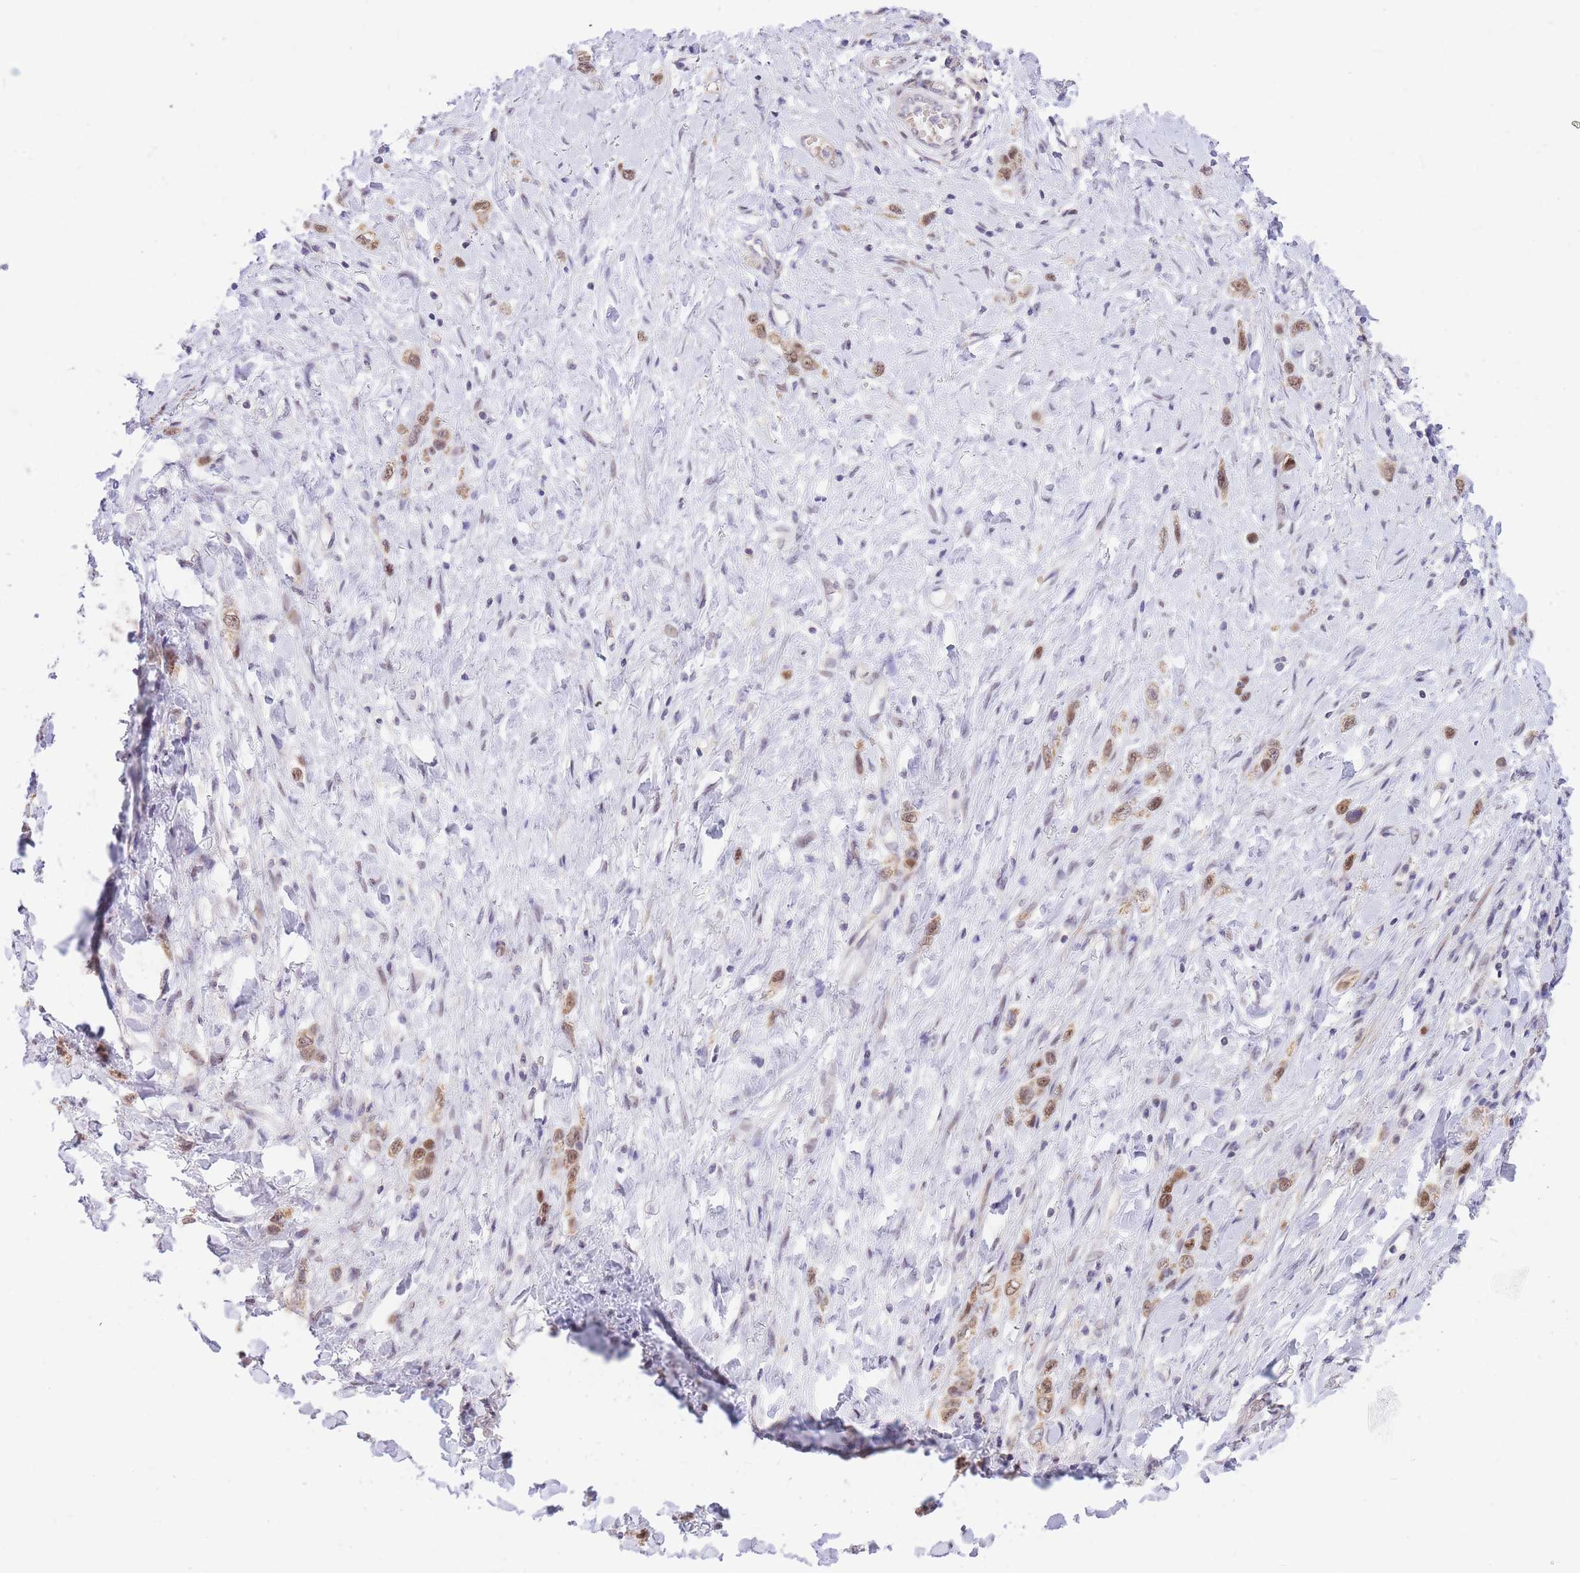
{"staining": {"intensity": "moderate", "quantity": ">75%", "location": "cytoplasmic/membranous,nuclear"}, "tissue": "stomach cancer", "cell_type": "Tumor cells", "image_type": "cancer", "snomed": [{"axis": "morphology", "description": "Adenocarcinoma, NOS"}, {"axis": "topography", "description": "Stomach"}], "caption": "There is medium levels of moderate cytoplasmic/membranous and nuclear expression in tumor cells of stomach adenocarcinoma, as demonstrated by immunohistochemical staining (brown color).", "gene": "MINDY2", "patient": {"sex": "female", "age": 65}}